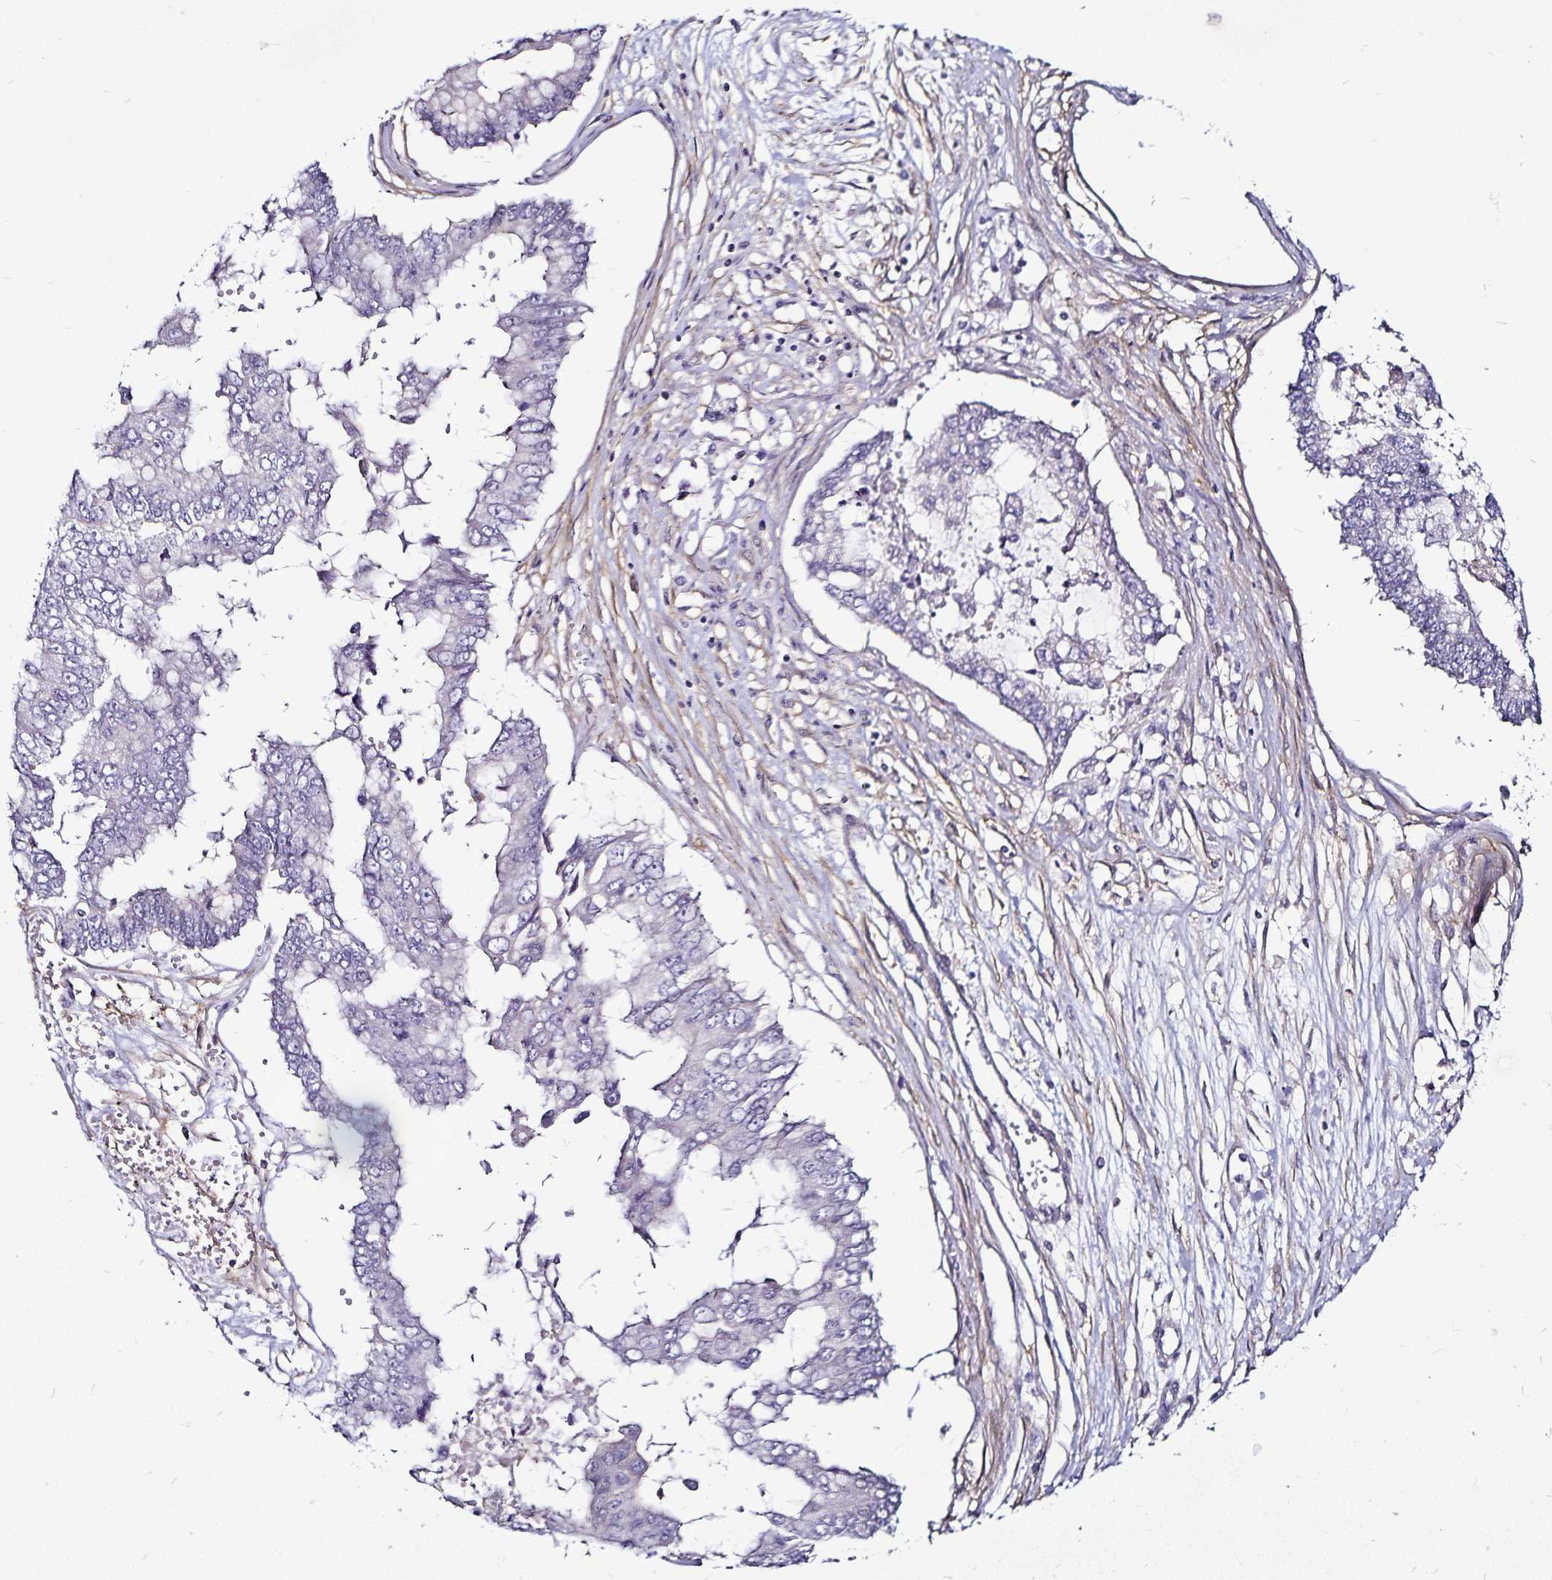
{"staining": {"intensity": "negative", "quantity": "none", "location": "none"}, "tissue": "ovarian cancer", "cell_type": "Tumor cells", "image_type": "cancer", "snomed": [{"axis": "morphology", "description": "Cystadenocarcinoma, mucinous, NOS"}, {"axis": "topography", "description": "Ovary"}], "caption": "Tumor cells are negative for protein expression in human ovarian mucinous cystadenocarcinoma.", "gene": "GNG12", "patient": {"sex": "female", "age": 72}}